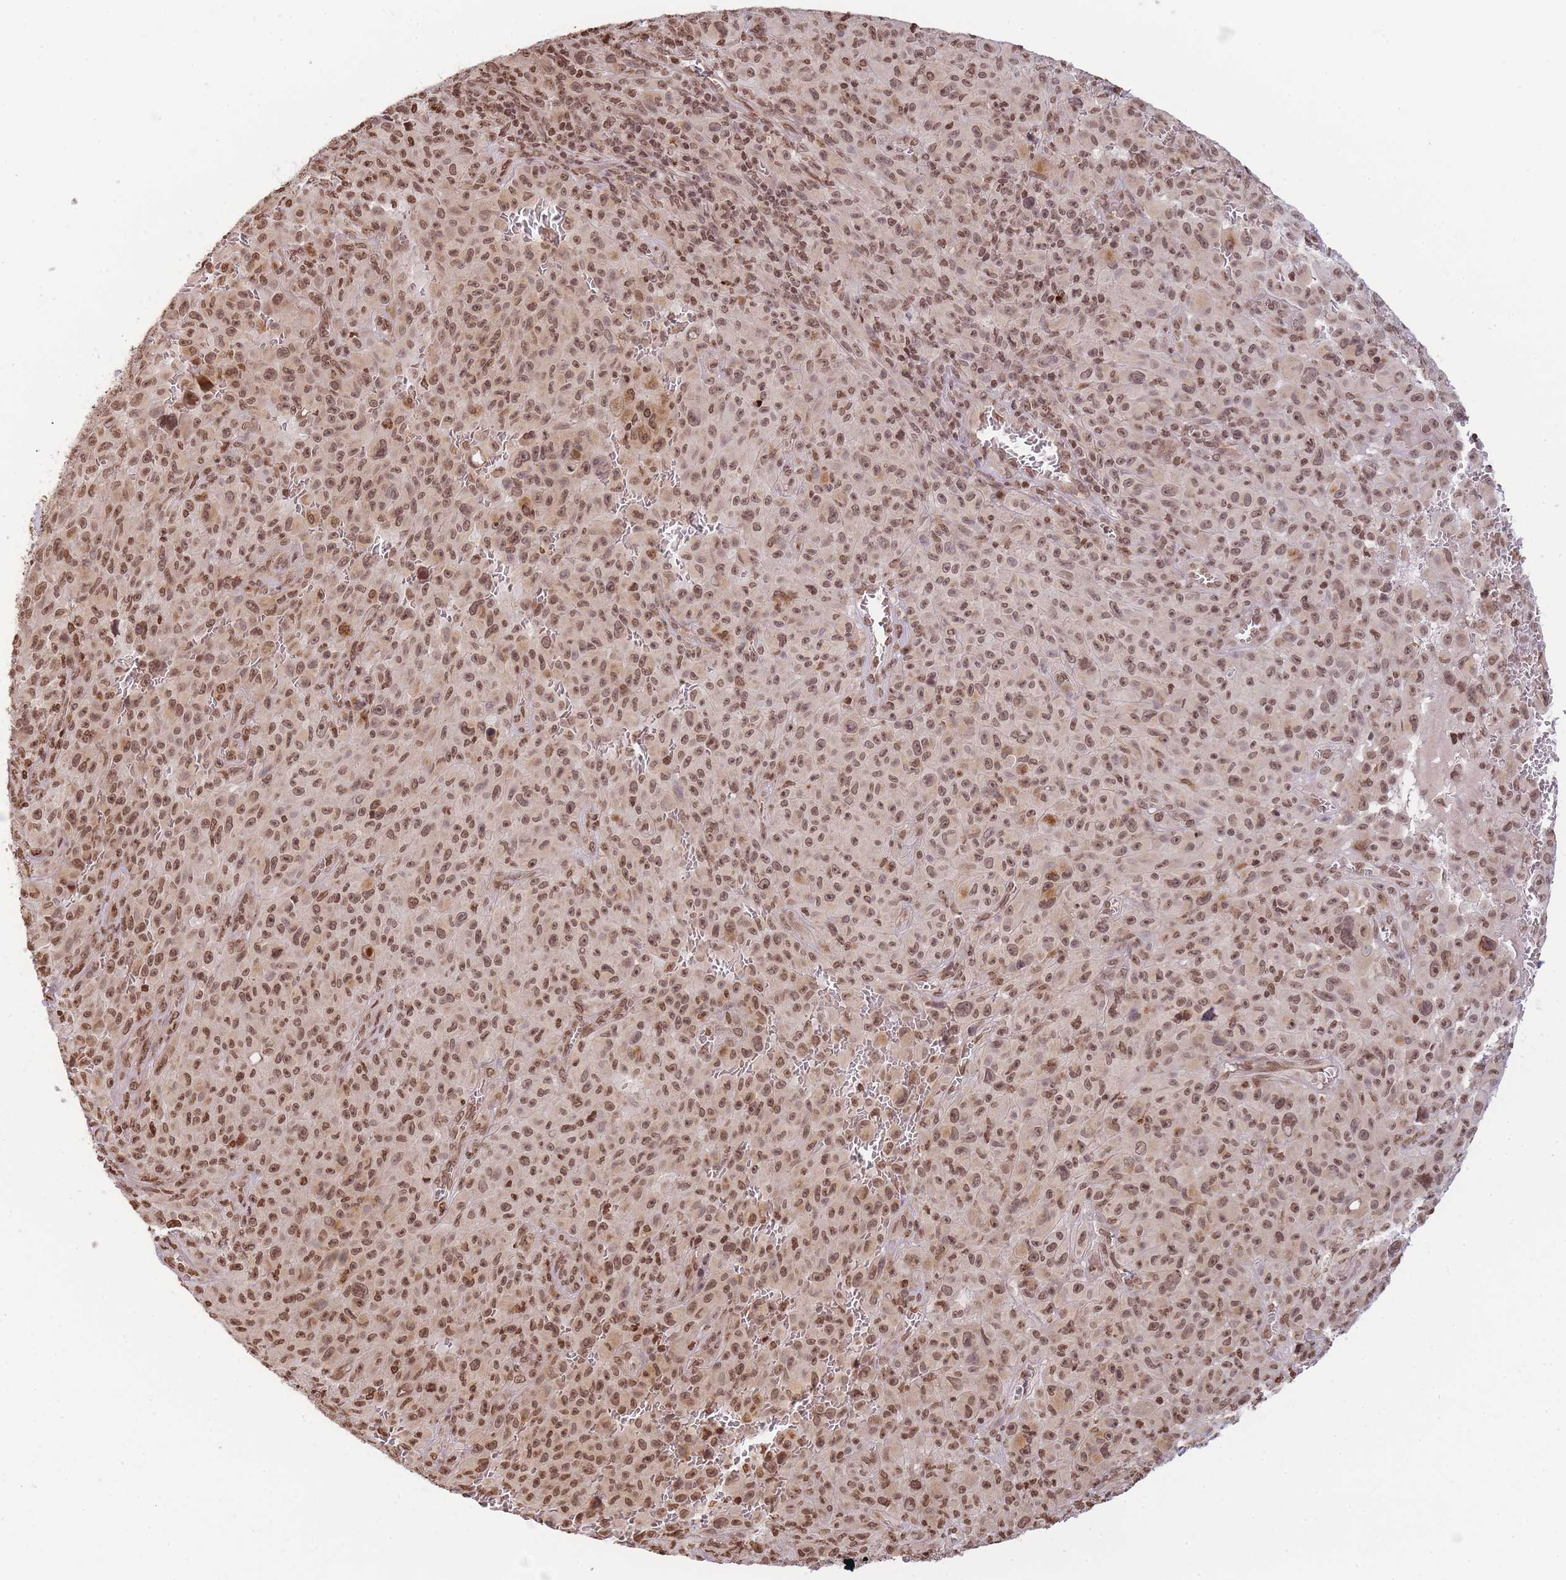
{"staining": {"intensity": "moderate", "quantity": ">75%", "location": "nuclear"}, "tissue": "melanoma", "cell_type": "Tumor cells", "image_type": "cancer", "snomed": [{"axis": "morphology", "description": "Malignant melanoma, NOS"}, {"axis": "topography", "description": "Skin"}], "caption": "Melanoma tissue shows moderate nuclear staining in approximately >75% of tumor cells, visualized by immunohistochemistry.", "gene": "WWTR1", "patient": {"sex": "female", "age": 82}}